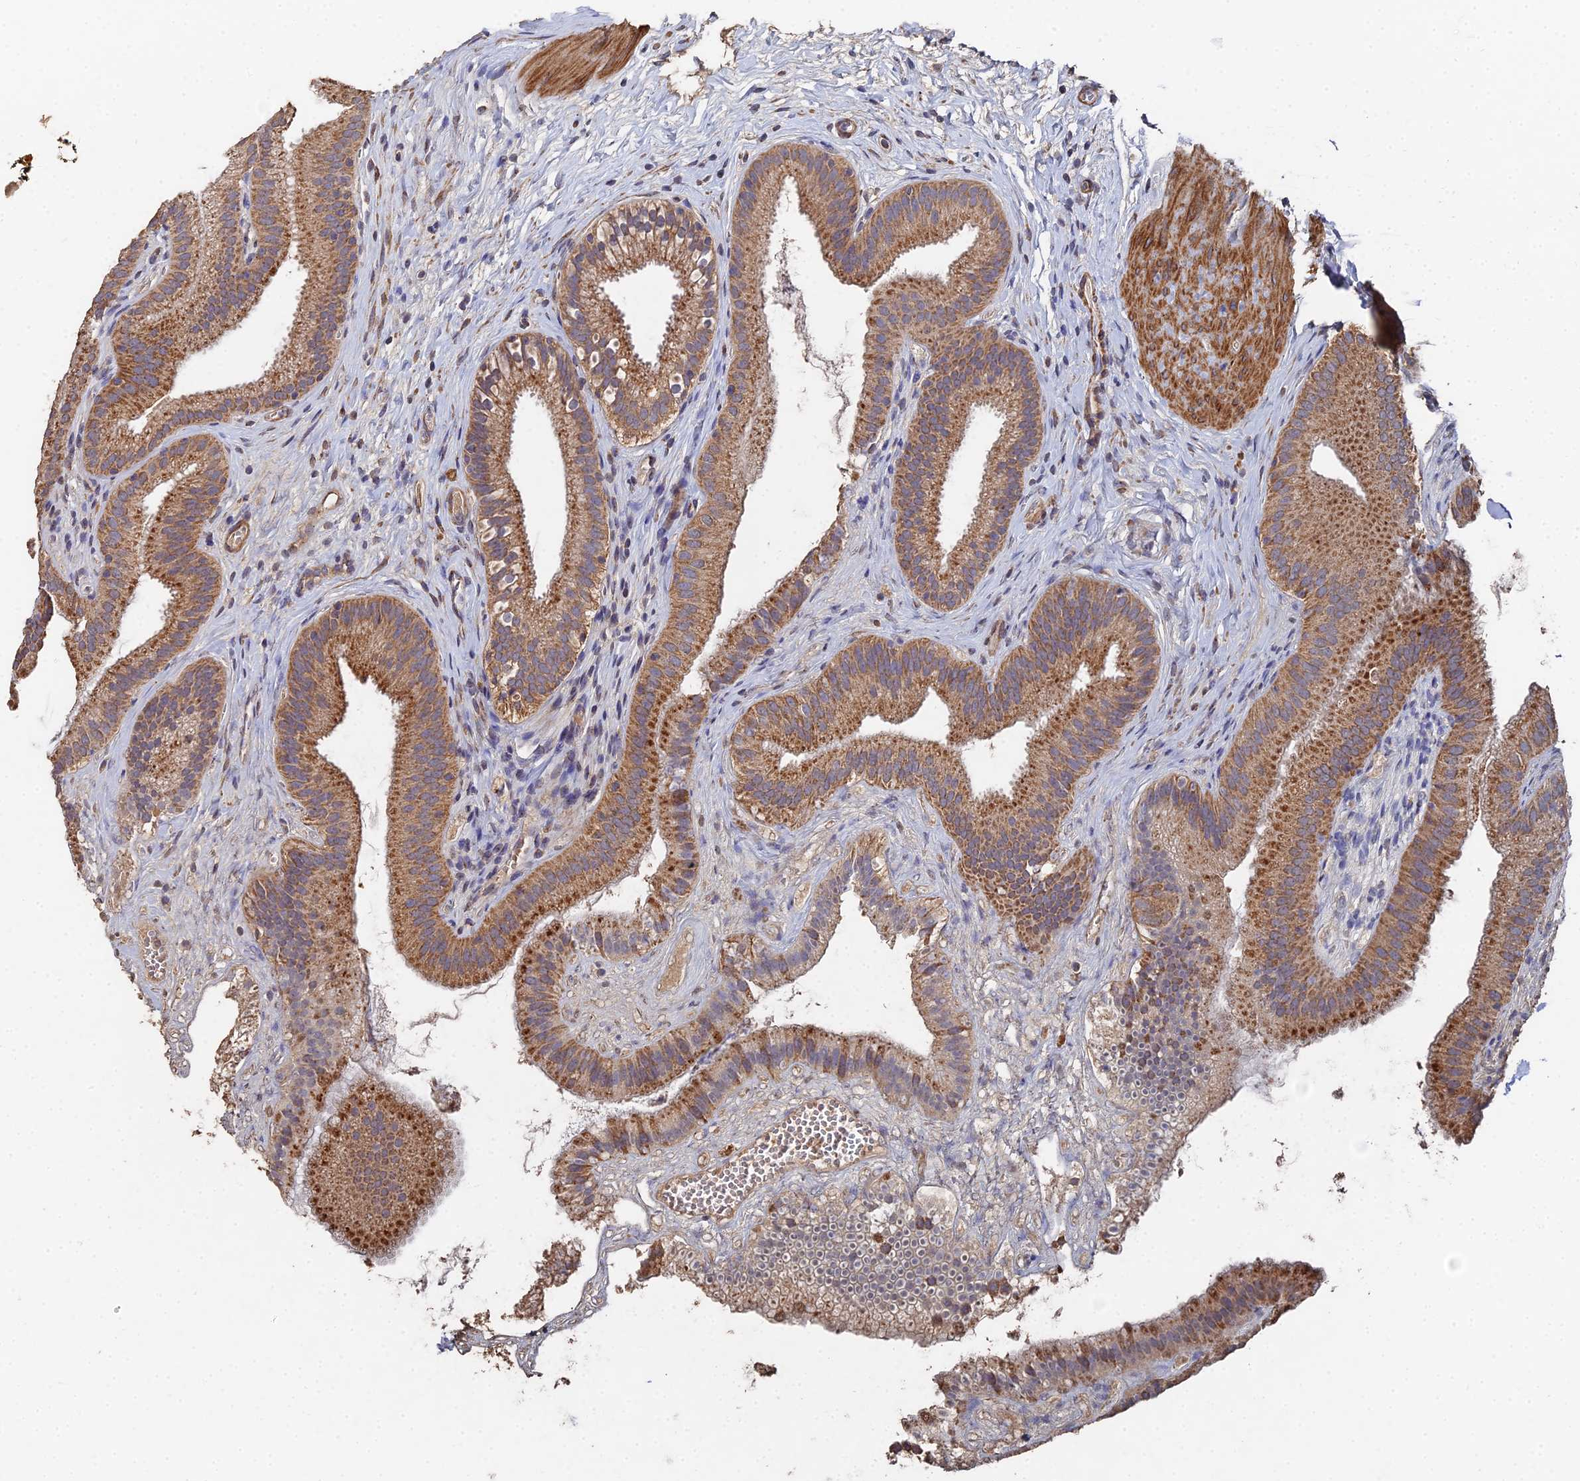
{"staining": {"intensity": "moderate", "quantity": ">75%", "location": "cytoplasmic/membranous"}, "tissue": "gallbladder", "cell_type": "Glandular cells", "image_type": "normal", "snomed": [{"axis": "morphology", "description": "Normal tissue, NOS"}, {"axis": "topography", "description": "Gallbladder"}], "caption": "Immunohistochemical staining of benign gallbladder exhibits >75% levels of moderate cytoplasmic/membranous protein positivity in about >75% of glandular cells.", "gene": "SPANXN4", "patient": {"sex": "female", "age": 54}}